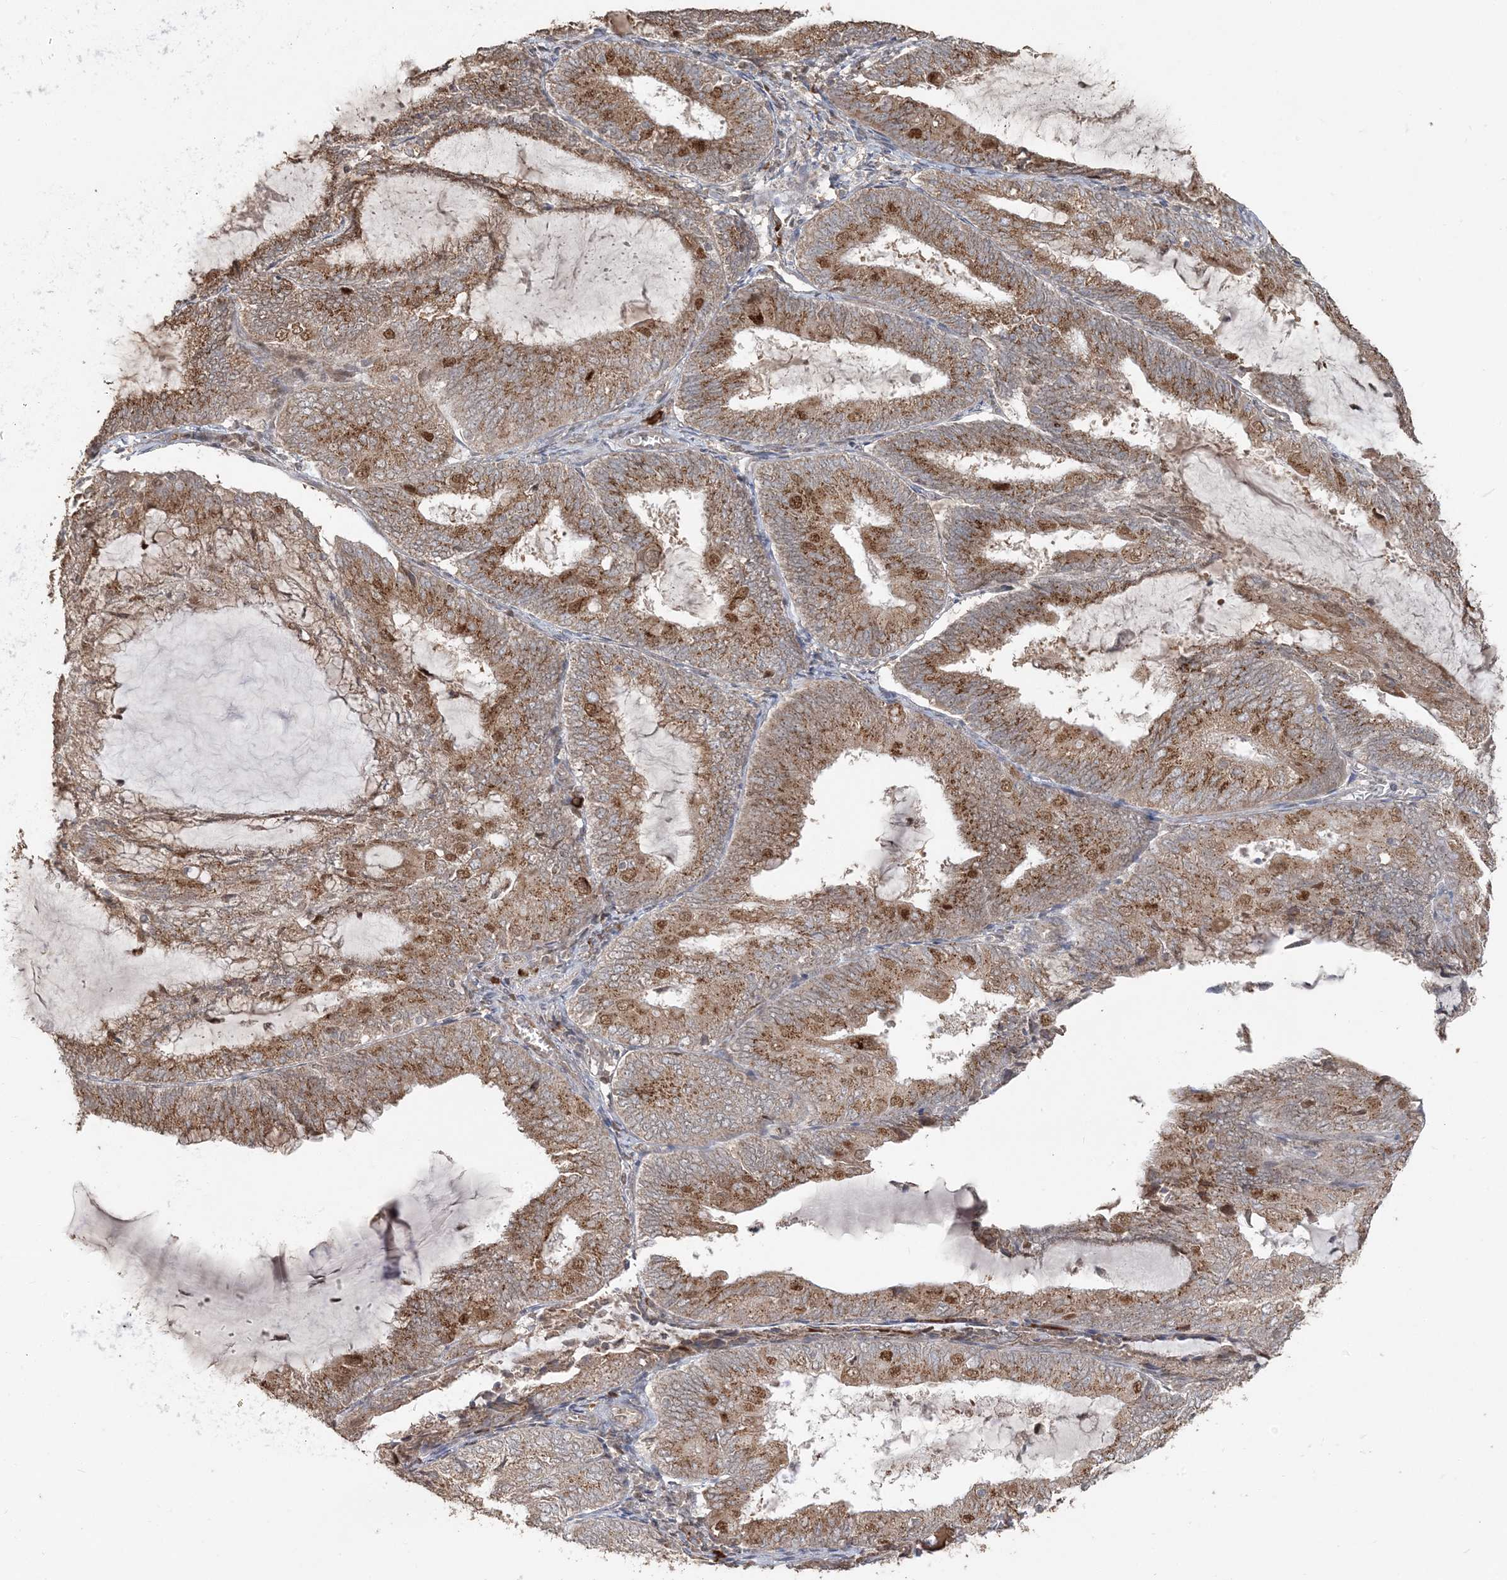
{"staining": {"intensity": "moderate", "quantity": ">75%", "location": "cytoplasmic/membranous,nuclear"}, "tissue": "endometrial cancer", "cell_type": "Tumor cells", "image_type": "cancer", "snomed": [{"axis": "morphology", "description": "Adenocarcinoma, NOS"}, {"axis": "topography", "description": "Endometrium"}], "caption": "A histopathology image showing moderate cytoplasmic/membranous and nuclear expression in about >75% of tumor cells in endometrial cancer, as visualized by brown immunohistochemical staining.", "gene": "RER1", "patient": {"sex": "female", "age": 81}}